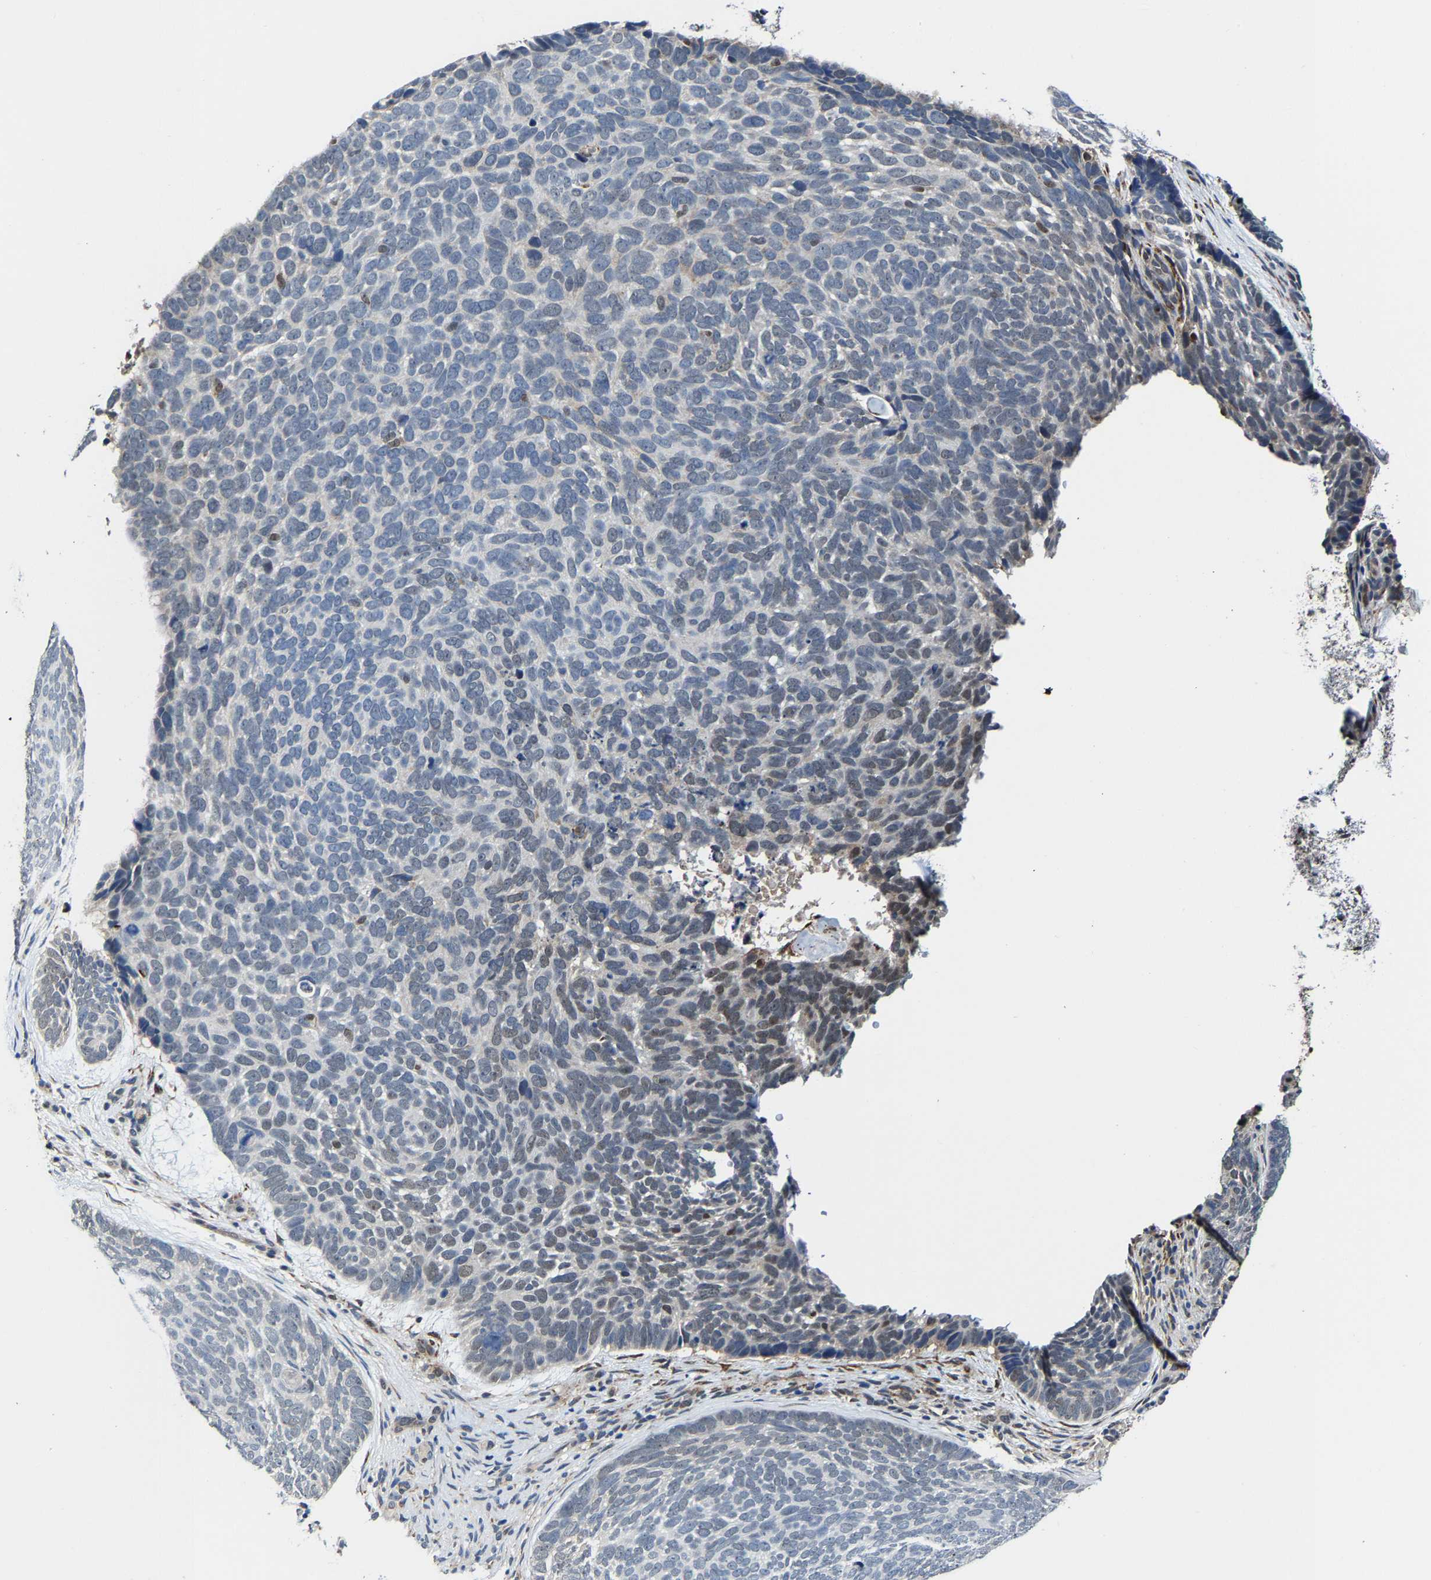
{"staining": {"intensity": "weak", "quantity": "<25%", "location": "nuclear"}, "tissue": "skin cancer", "cell_type": "Tumor cells", "image_type": "cancer", "snomed": [{"axis": "morphology", "description": "Basal cell carcinoma"}, {"axis": "topography", "description": "Skin"}, {"axis": "topography", "description": "Skin of head"}], "caption": "DAB immunohistochemical staining of human skin cancer reveals no significant expression in tumor cells. Nuclei are stained in blue.", "gene": "METTL1", "patient": {"sex": "female", "age": 85}}